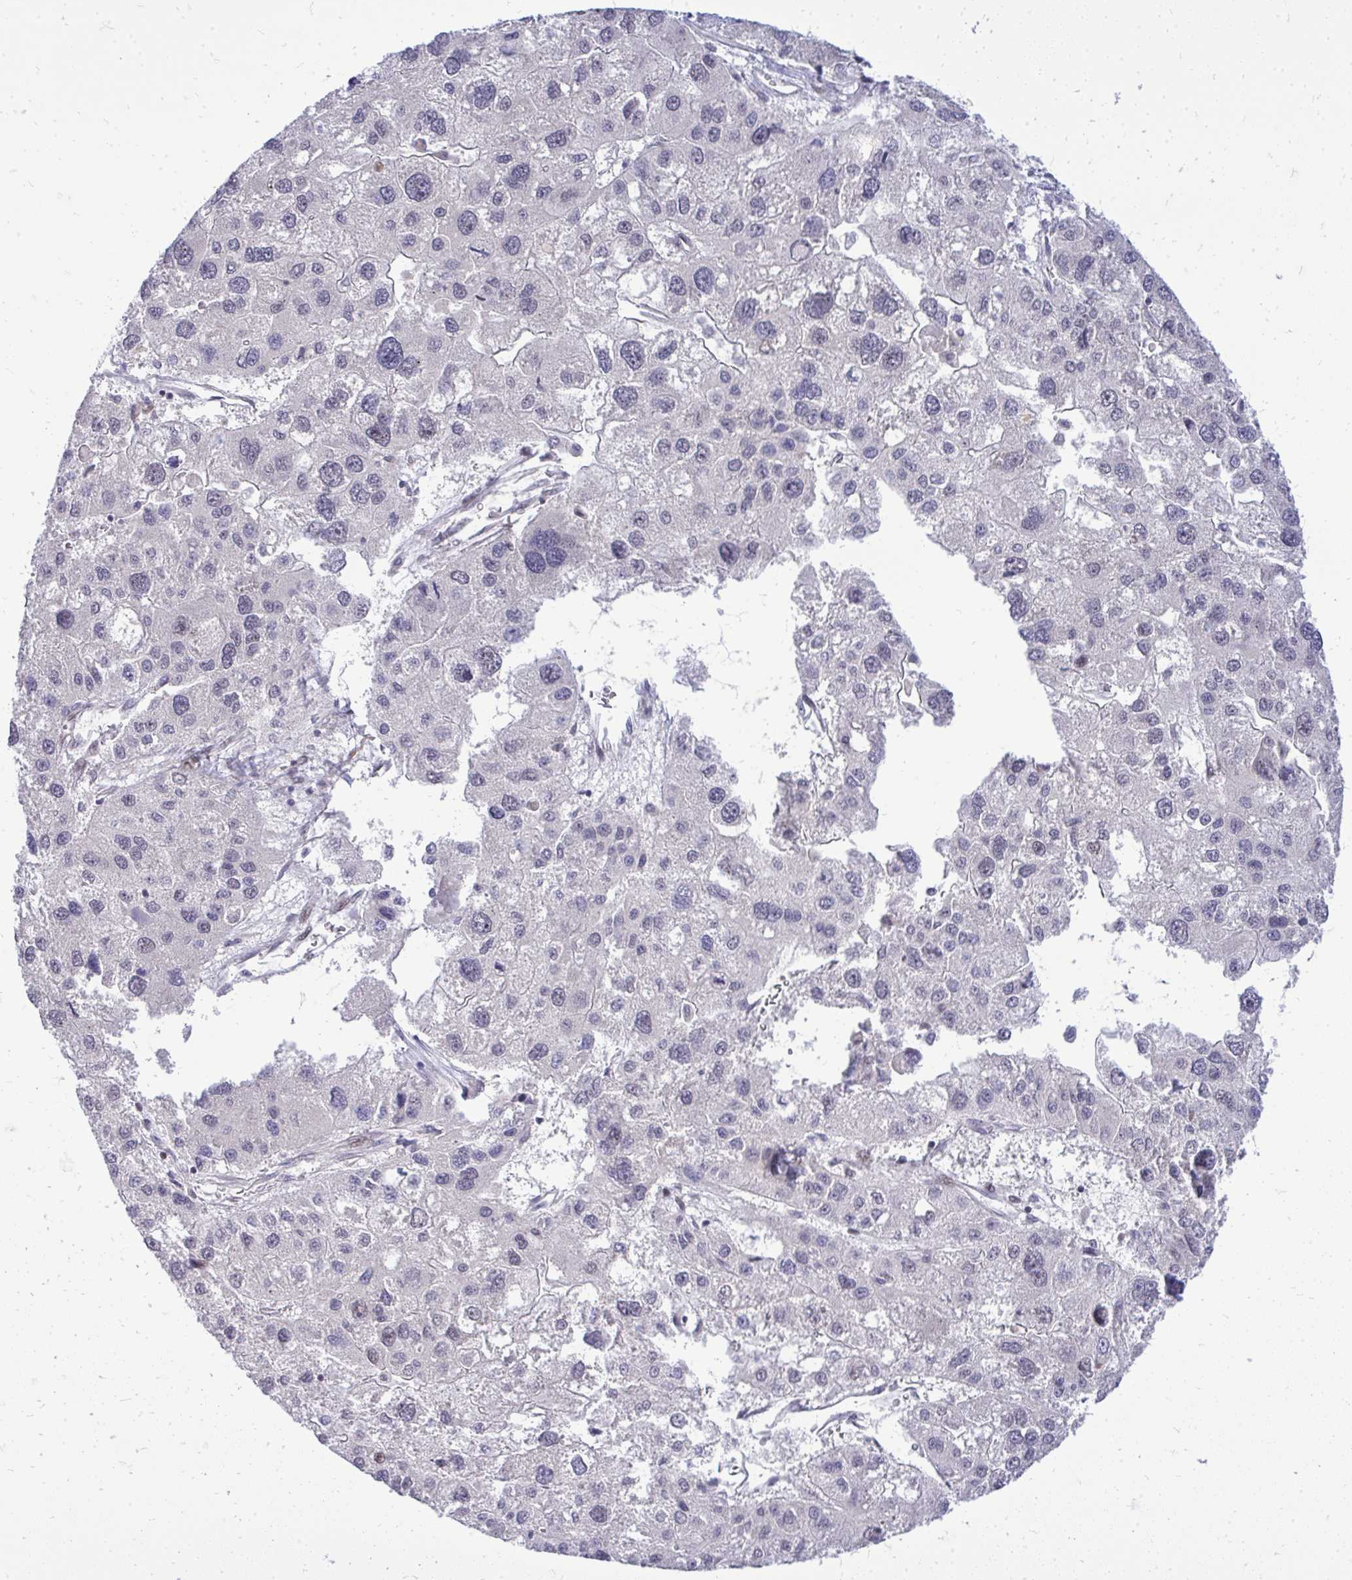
{"staining": {"intensity": "weak", "quantity": "<25%", "location": "nuclear"}, "tissue": "liver cancer", "cell_type": "Tumor cells", "image_type": "cancer", "snomed": [{"axis": "morphology", "description": "Carcinoma, Hepatocellular, NOS"}, {"axis": "topography", "description": "Liver"}], "caption": "Tumor cells are negative for brown protein staining in liver hepatocellular carcinoma.", "gene": "OR8D1", "patient": {"sex": "male", "age": 73}}